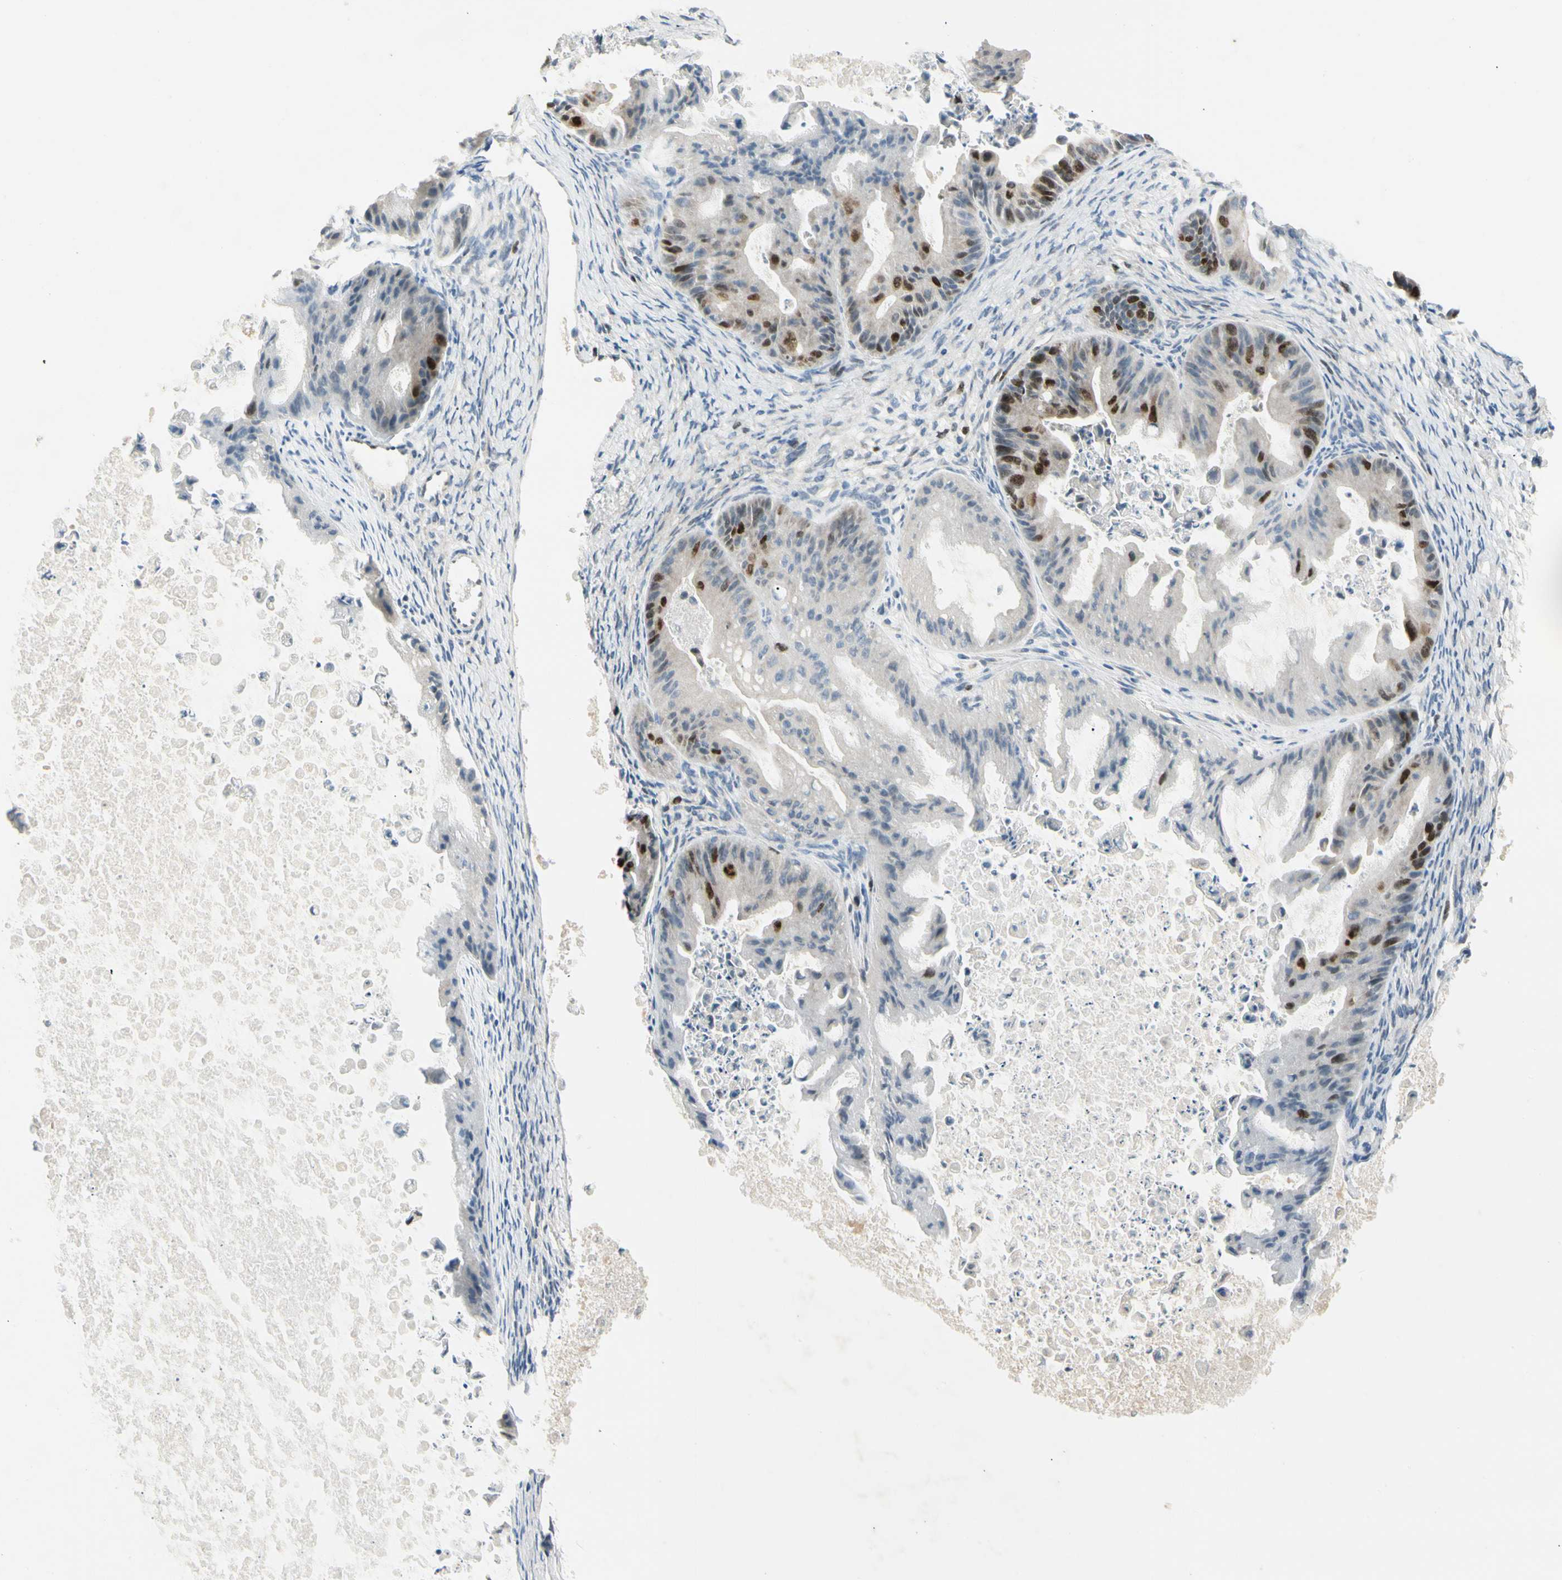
{"staining": {"intensity": "strong", "quantity": "<25%", "location": "nuclear"}, "tissue": "ovarian cancer", "cell_type": "Tumor cells", "image_type": "cancer", "snomed": [{"axis": "morphology", "description": "Cystadenocarcinoma, mucinous, NOS"}, {"axis": "topography", "description": "Ovary"}], "caption": "Ovarian cancer was stained to show a protein in brown. There is medium levels of strong nuclear positivity in about <25% of tumor cells. (Brightfield microscopy of DAB IHC at high magnification).", "gene": "PITX1", "patient": {"sex": "female", "age": 37}}